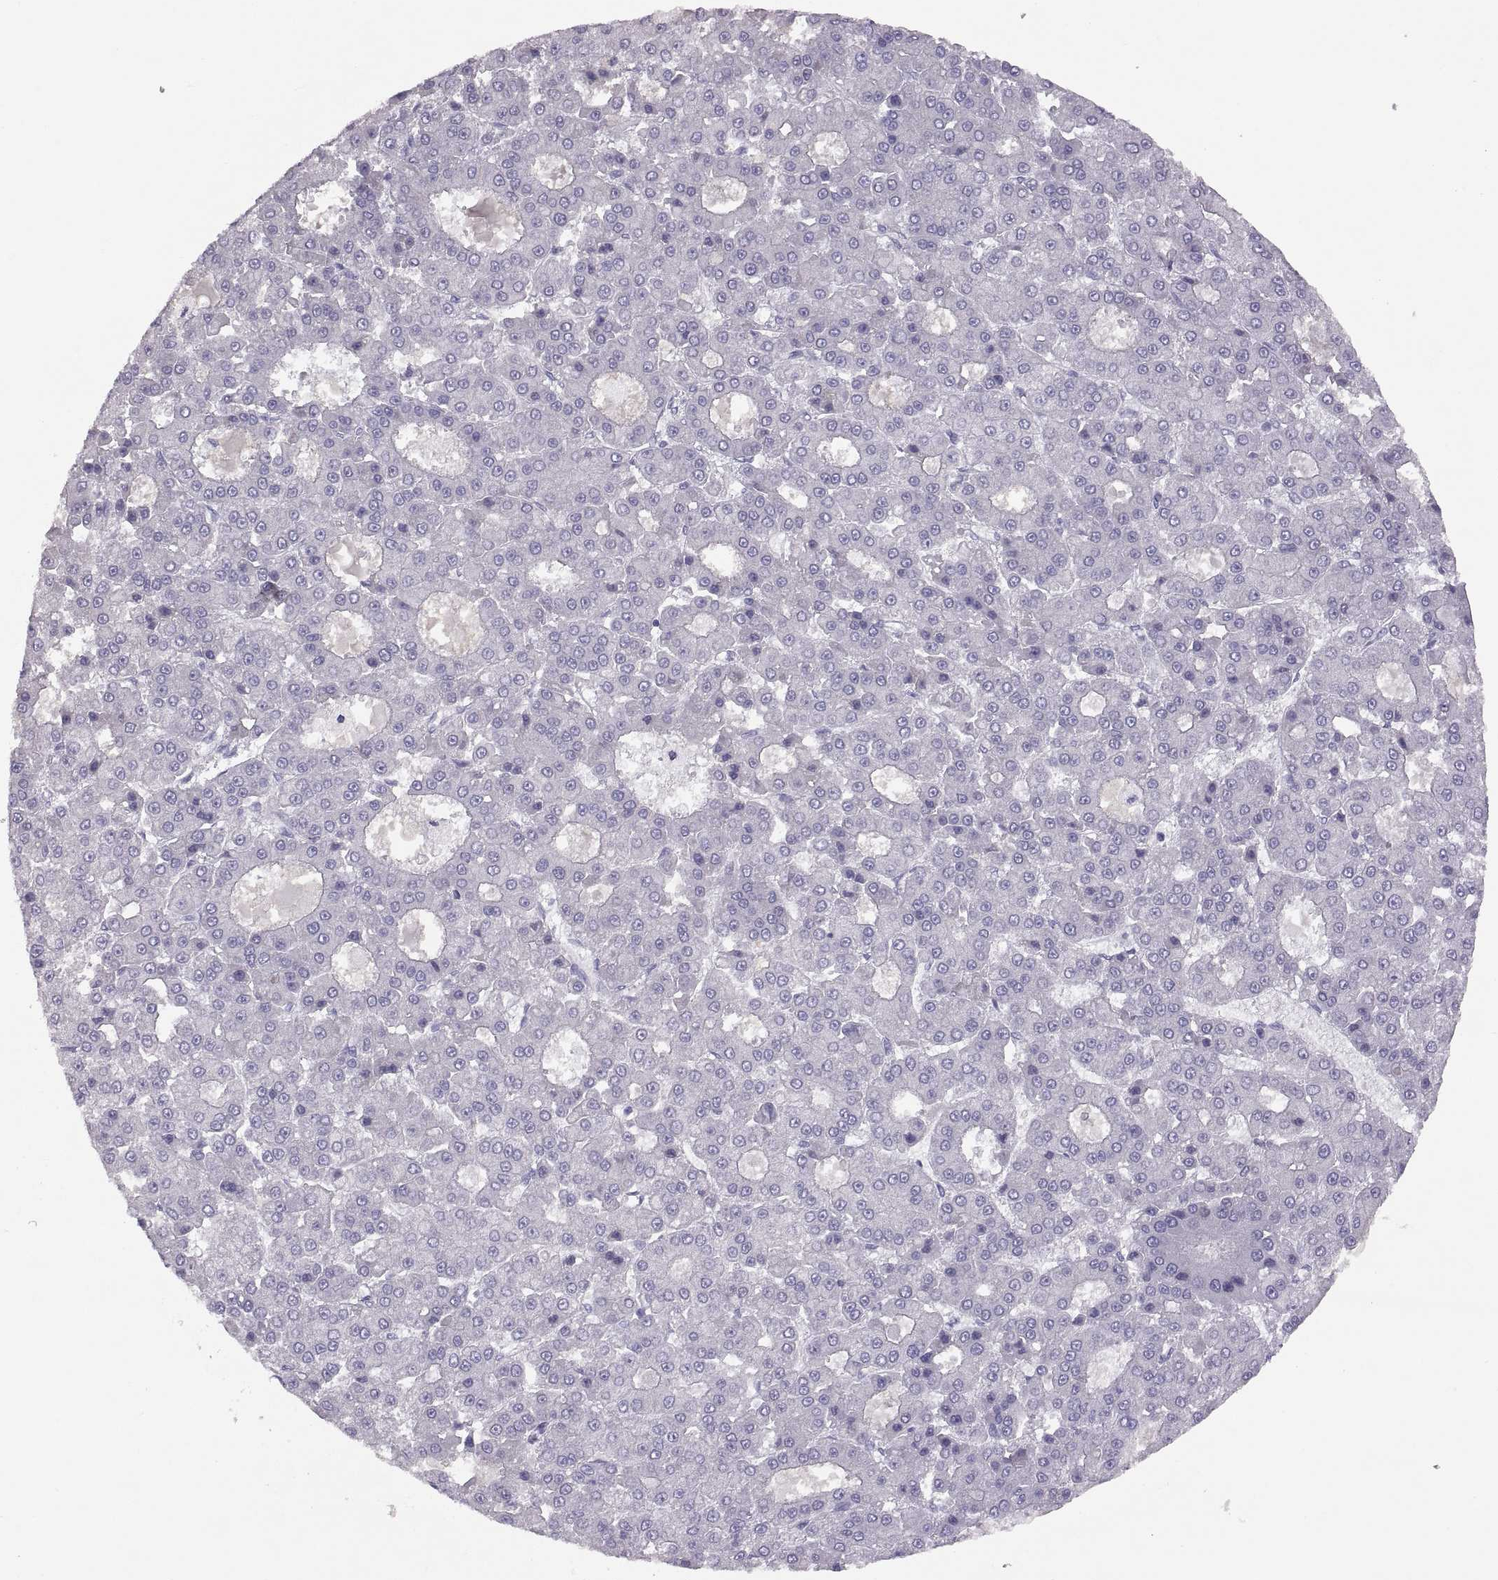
{"staining": {"intensity": "negative", "quantity": "none", "location": "none"}, "tissue": "liver cancer", "cell_type": "Tumor cells", "image_type": "cancer", "snomed": [{"axis": "morphology", "description": "Carcinoma, Hepatocellular, NOS"}, {"axis": "topography", "description": "Liver"}], "caption": "Immunohistochemical staining of liver cancer shows no significant expression in tumor cells.", "gene": "TBX19", "patient": {"sex": "male", "age": 70}}